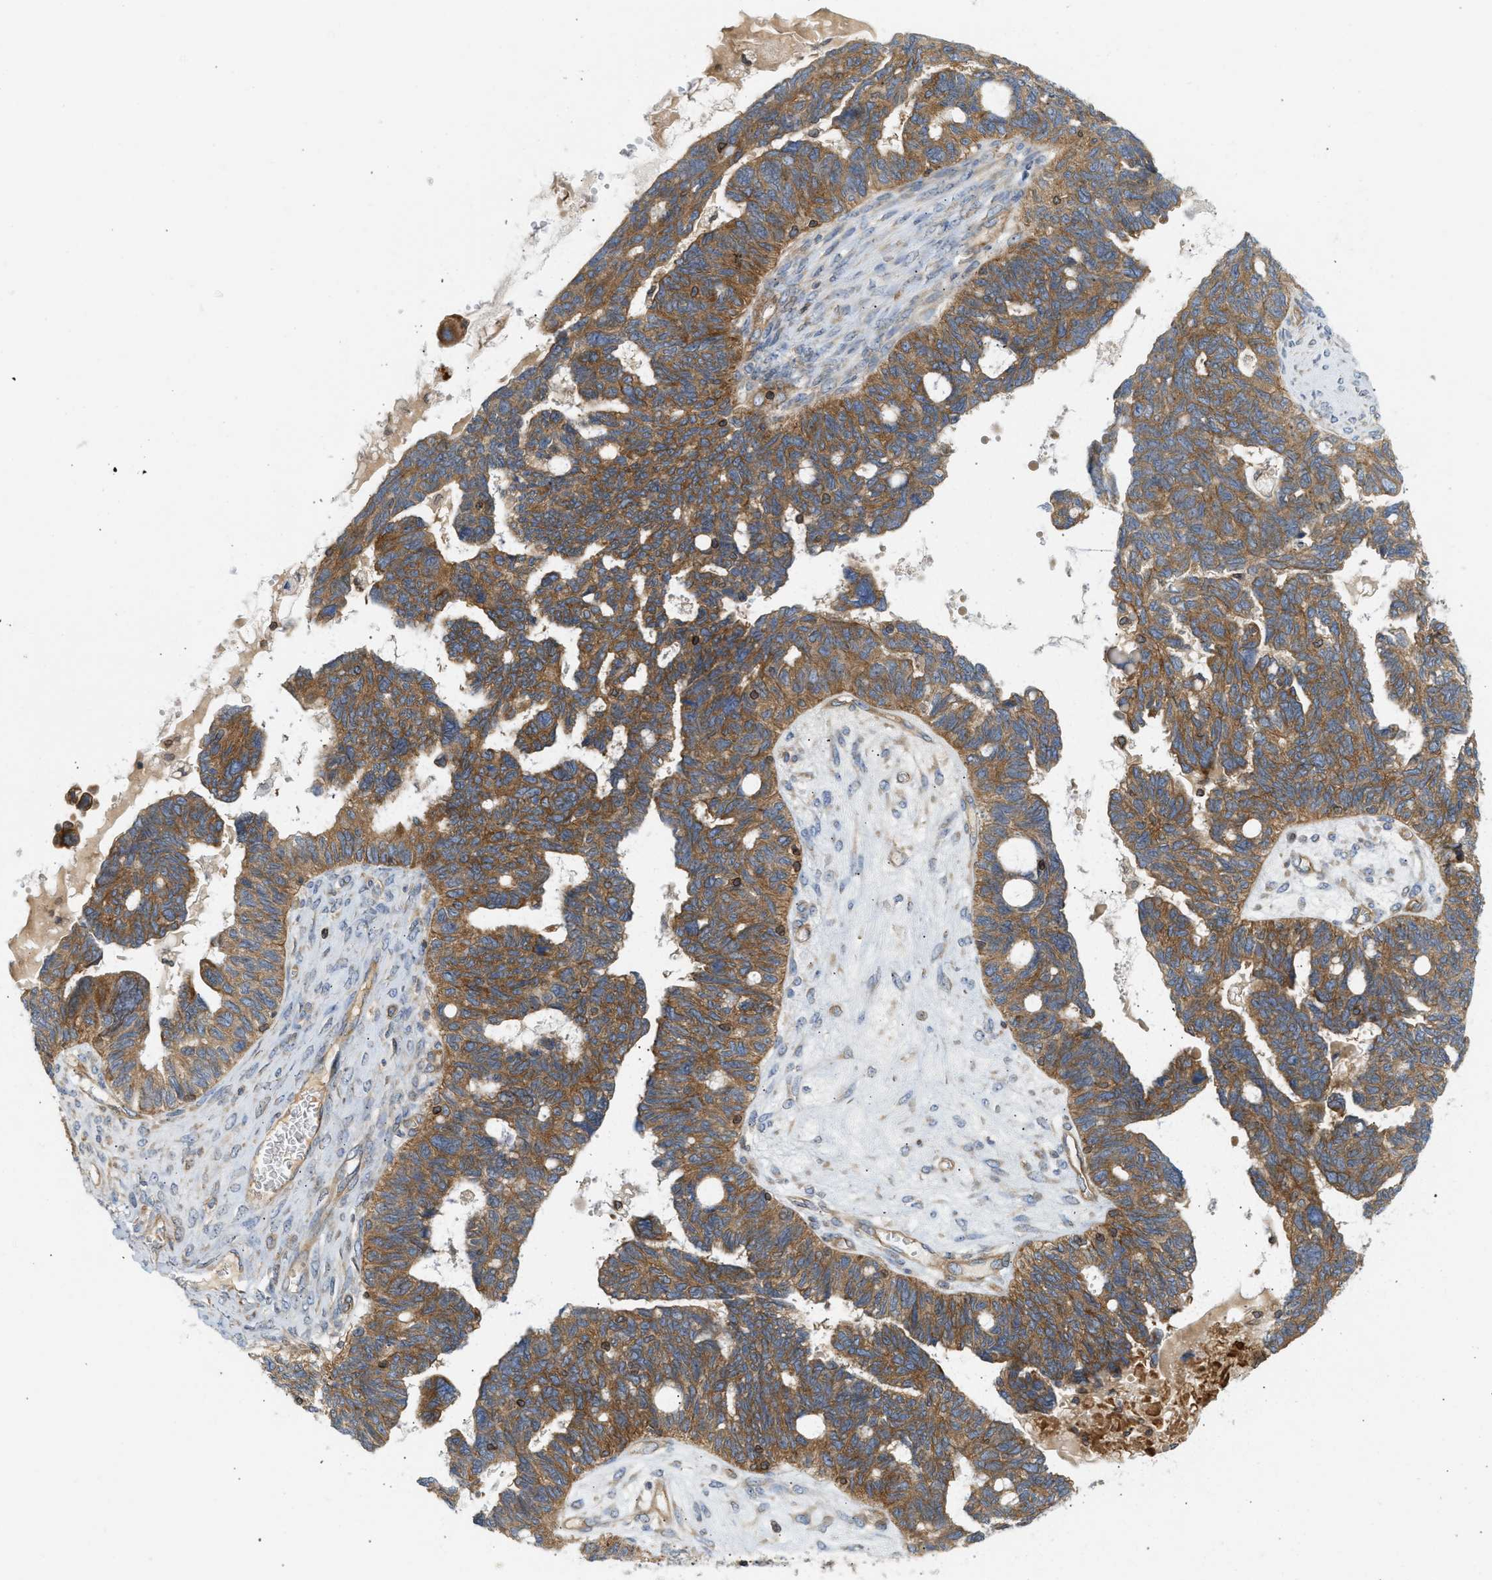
{"staining": {"intensity": "moderate", "quantity": ">75%", "location": "cytoplasmic/membranous"}, "tissue": "ovarian cancer", "cell_type": "Tumor cells", "image_type": "cancer", "snomed": [{"axis": "morphology", "description": "Cystadenocarcinoma, serous, NOS"}, {"axis": "topography", "description": "Ovary"}], "caption": "This image demonstrates ovarian cancer stained with immunohistochemistry (IHC) to label a protein in brown. The cytoplasmic/membranous of tumor cells show moderate positivity for the protein. Nuclei are counter-stained blue.", "gene": "STRN", "patient": {"sex": "female", "age": 79}}